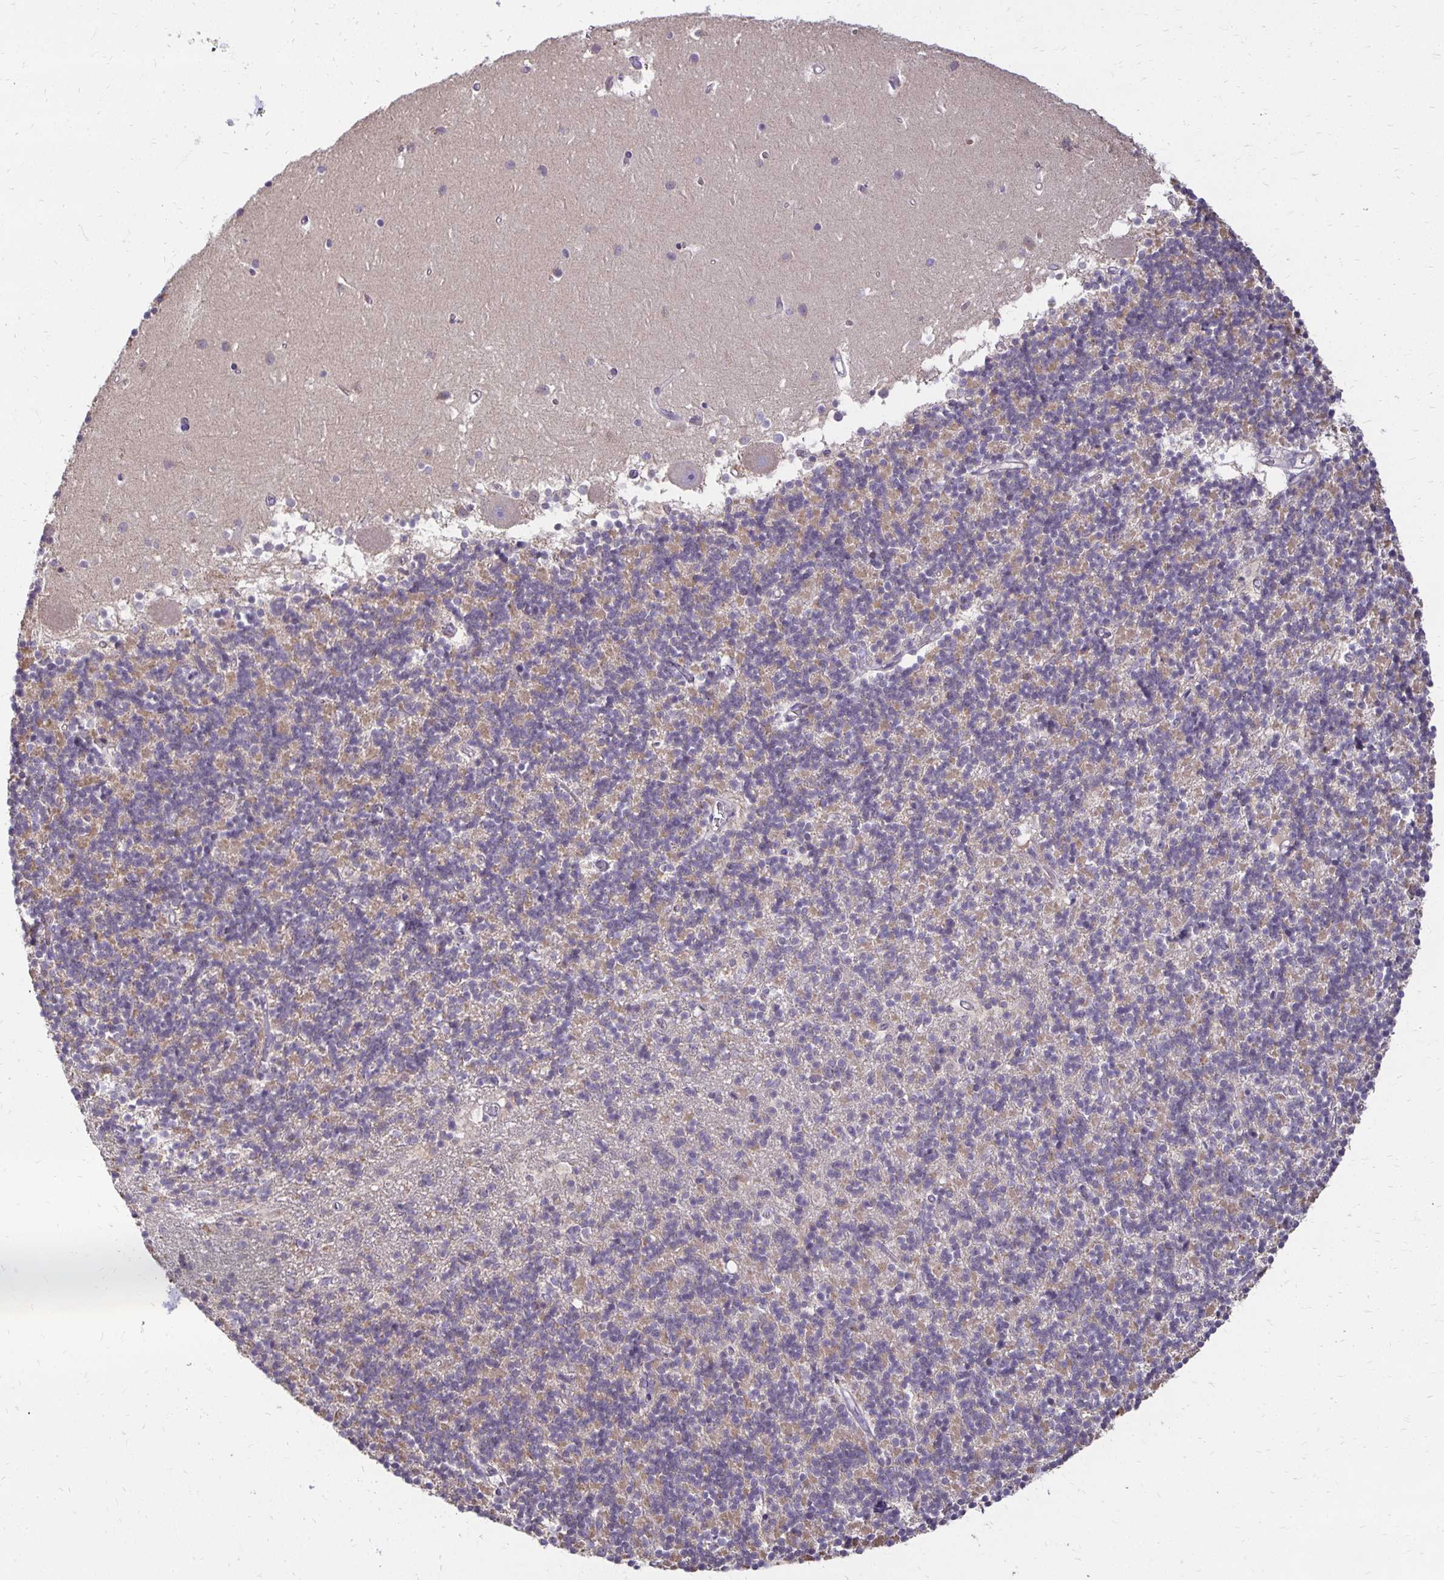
{"staining": {"intensity": "weak", "quantity": "25%-75%", "location": "cytoplasmic/membranous"}, "tissue": "cerebellum", "cell_type": "Cells in granular layer", "image_type": "normal", "snomed": [{"axis": "morphology", "description": "Normal tissue, NOS"}, {"axis": "topography", "description": "Cerebellum"}], "caption": "Brown immunohistochemical staining in benign human cerebellum demonstrates weak cytoplasmic/membranous positivity in about 25%-75% of cells in granular layer. (IHC, brightfield microscopy, high magnification).", "gene": "FN3K", "patient": {"sex": "male", "age": 54}}